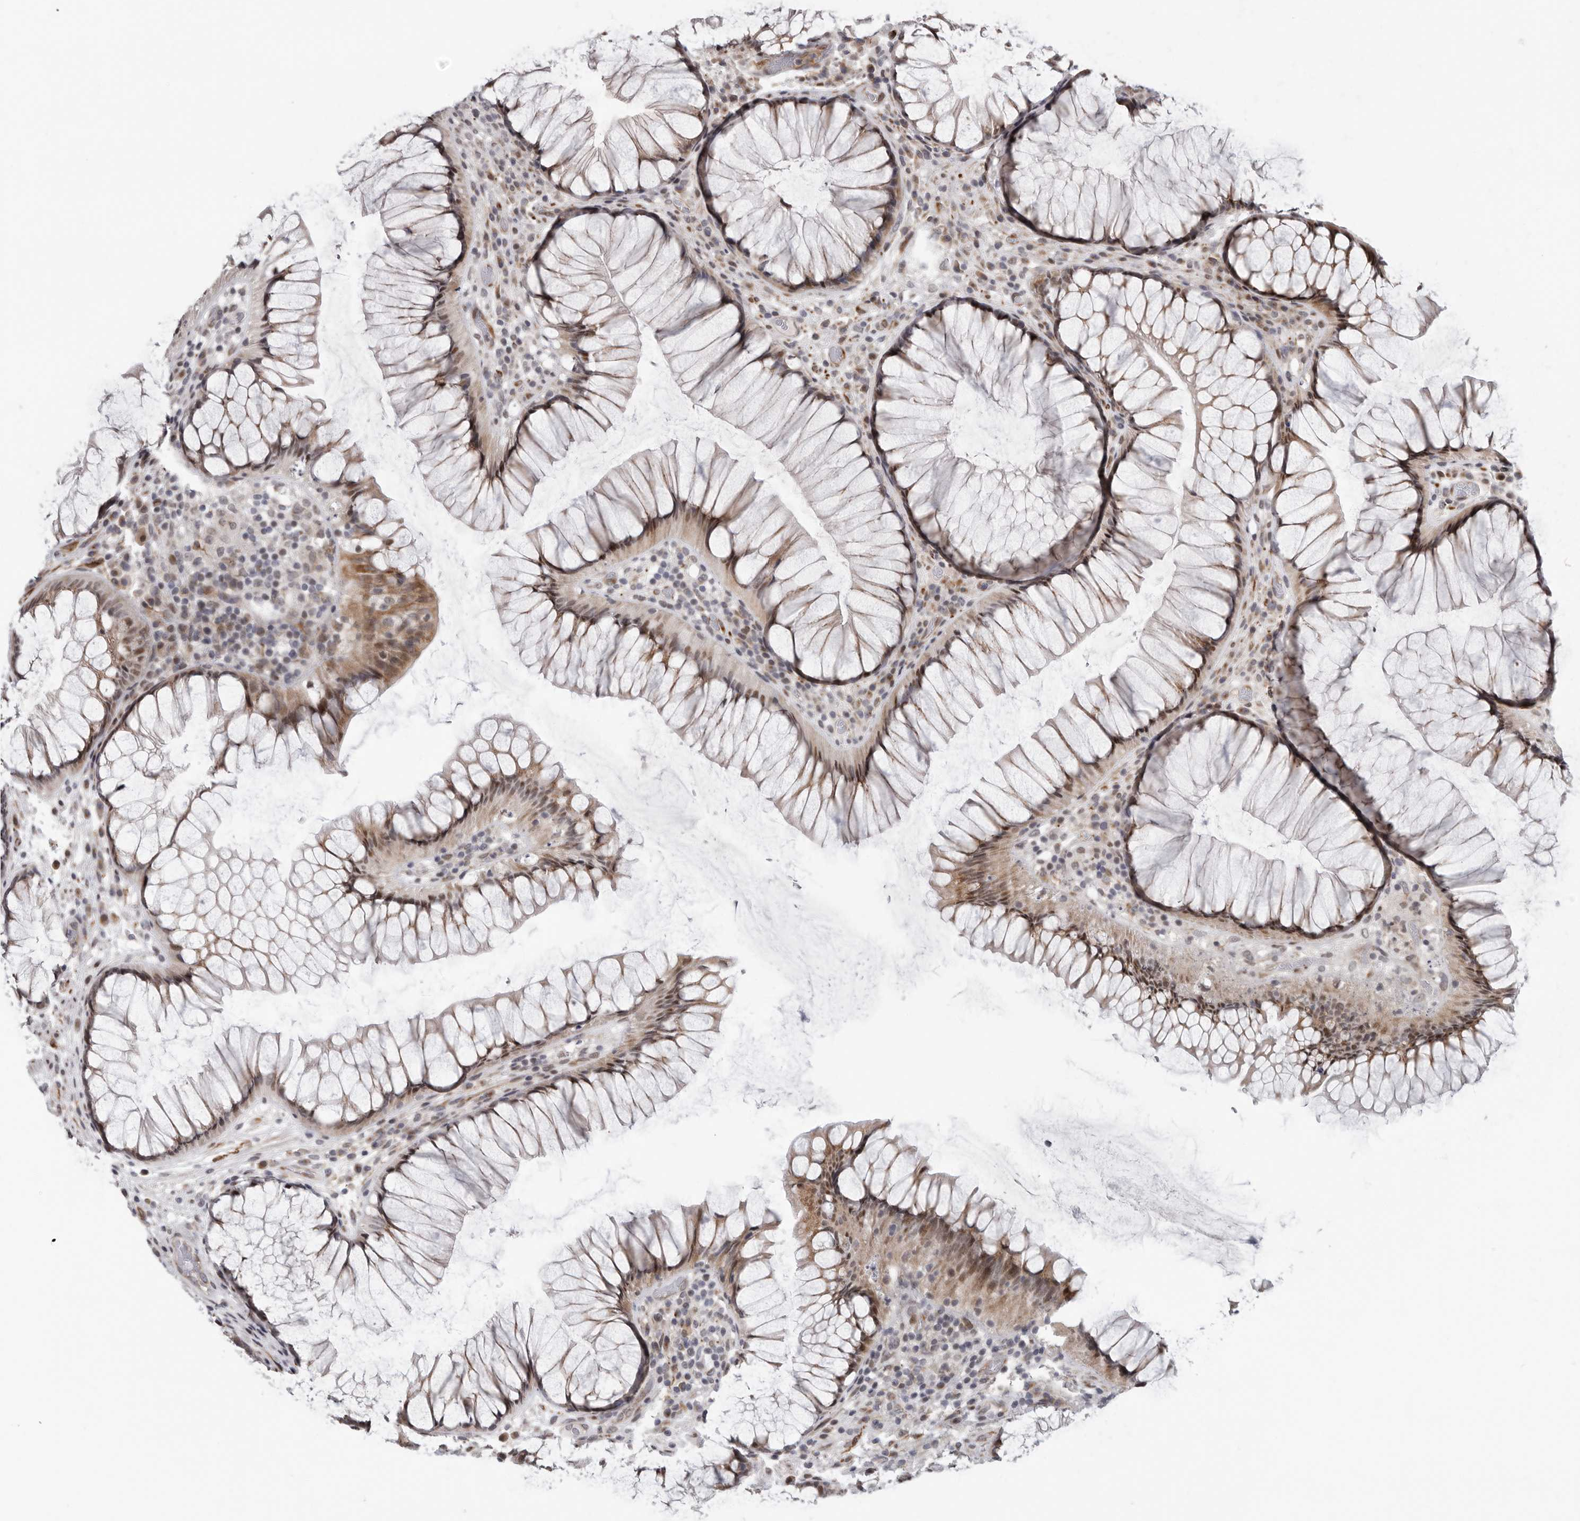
{"staining": {"intensity": "moderate", "quantity": "25%-75%", "location": "cytoplasmic/membranous,nuclear"}, "tissue": "rectum", "cell_type": "Glandular cells", "image_type": "normal", "snomed": [{"axis": "morphology", "description": "Normal tissue, NOS"}, {"axis": "topography", "description": "Rectum"}], "caption": "Immunohistochemistry (IHC) histopathology image of unremarkable rectum stained for a protein (brown), which reveals medium levels of moderate cytoplasmic/membranous,nuclear positivity in about 25%-75% of glandular cells.", "gene": "RALGPS2", "patient": {"sex": "male", "age": 51}}